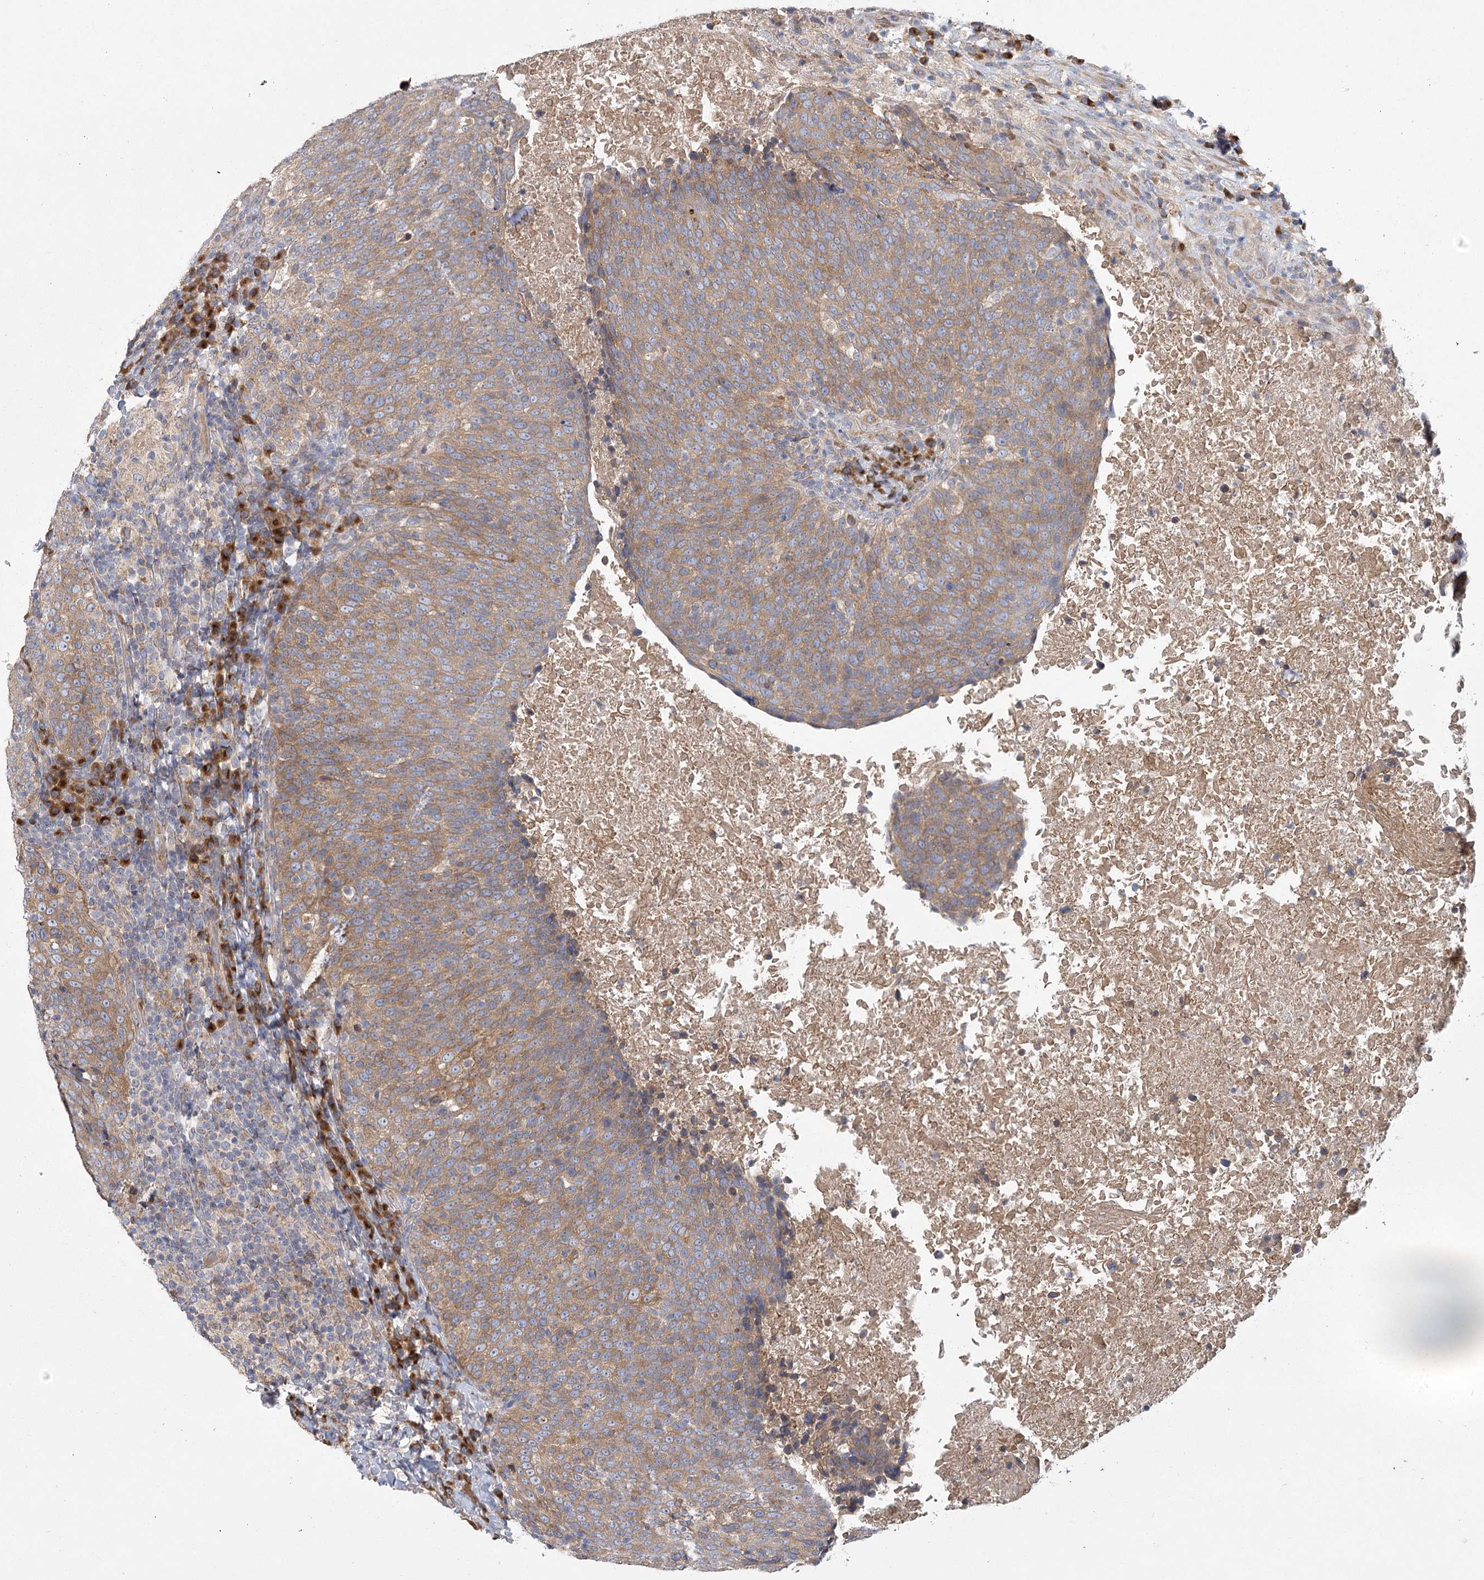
{"staining": {"intensity": "moderate", "quantity": ">75%", "location": "cytoplasmic/membranous"}, "tissue": "head and neck cancer", "cell_type": "Tumor cells", "image_type": "cancer", "snomed": [{"axis": "morphology", "description": "Squamous cell carcinoma, NOS"}, {"axis": "morphology", "description": "Squamous cell carcinoma, metastatic, NOS"}, {"axis": "topography", "description": "Lymph node"}, {"axis": "topography", "description": "Head-Neck"}], "caption": "Head and neck cancer (metastatic squamous cell carcinoma) tissue exhibits moderate cytoplasmic/membranous staining in about >75% of tumor cells", "gene": "CNTLN", "patient": {"sex": "male", "age": 62}}